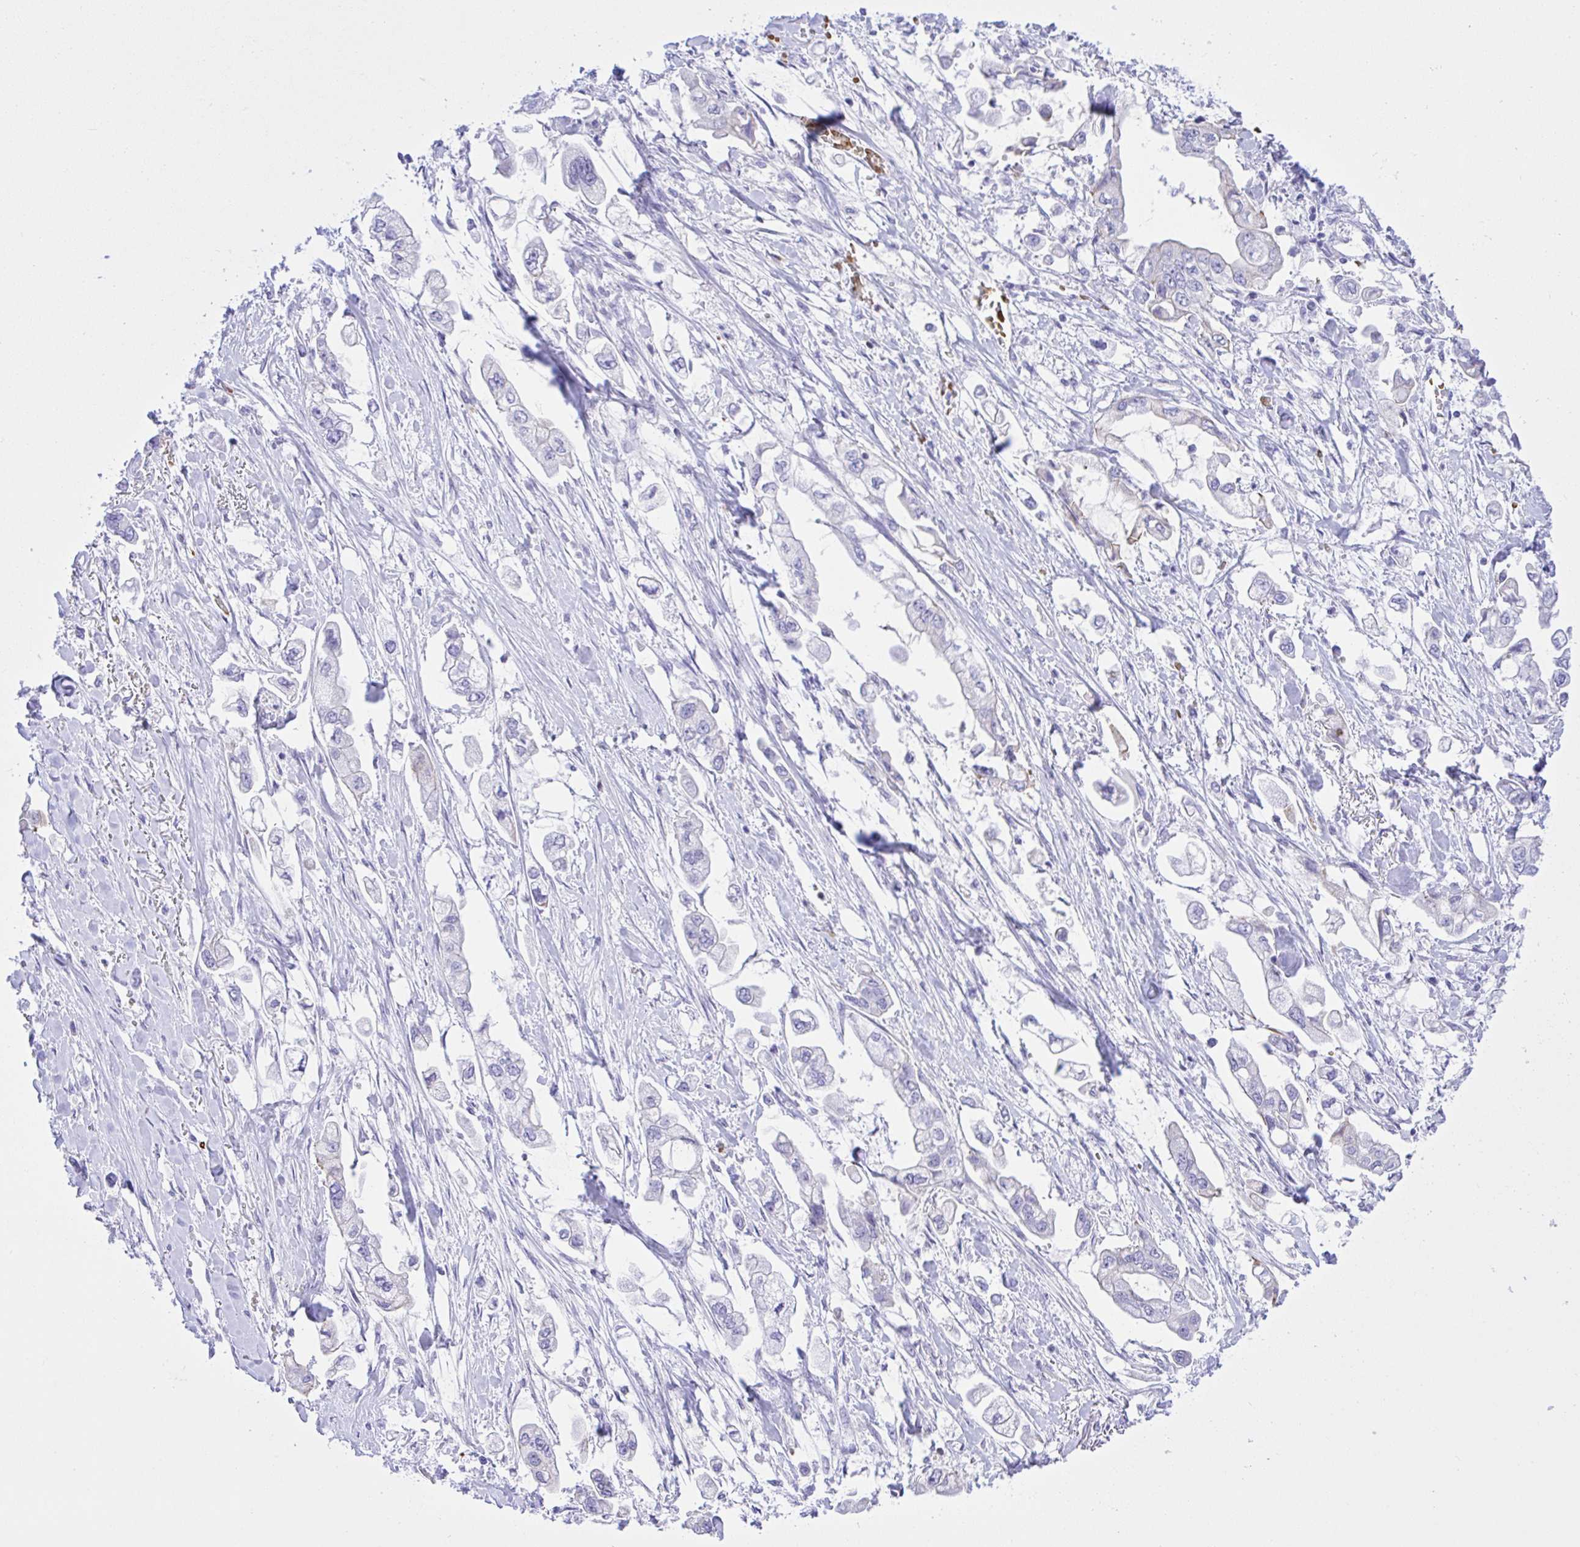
{"staining": {"intensity": "negative", "quantity": "none", "location": "none"}, "tissue": "stomach cancer", "cell_type": "Tumor cells", "image_type": "cancer", "snomed": [{"axis": "morphology", "description": "Adenocarcinoma, NOS"}, {"axis": "topography", "description": "Stomach"}], "caption": "A photomicrograph of stomach cancer stained for a protein displays no brown staining in tumor cells.", "gene": "ZNF221", "patient": {"sex": "male", "age": 62}}